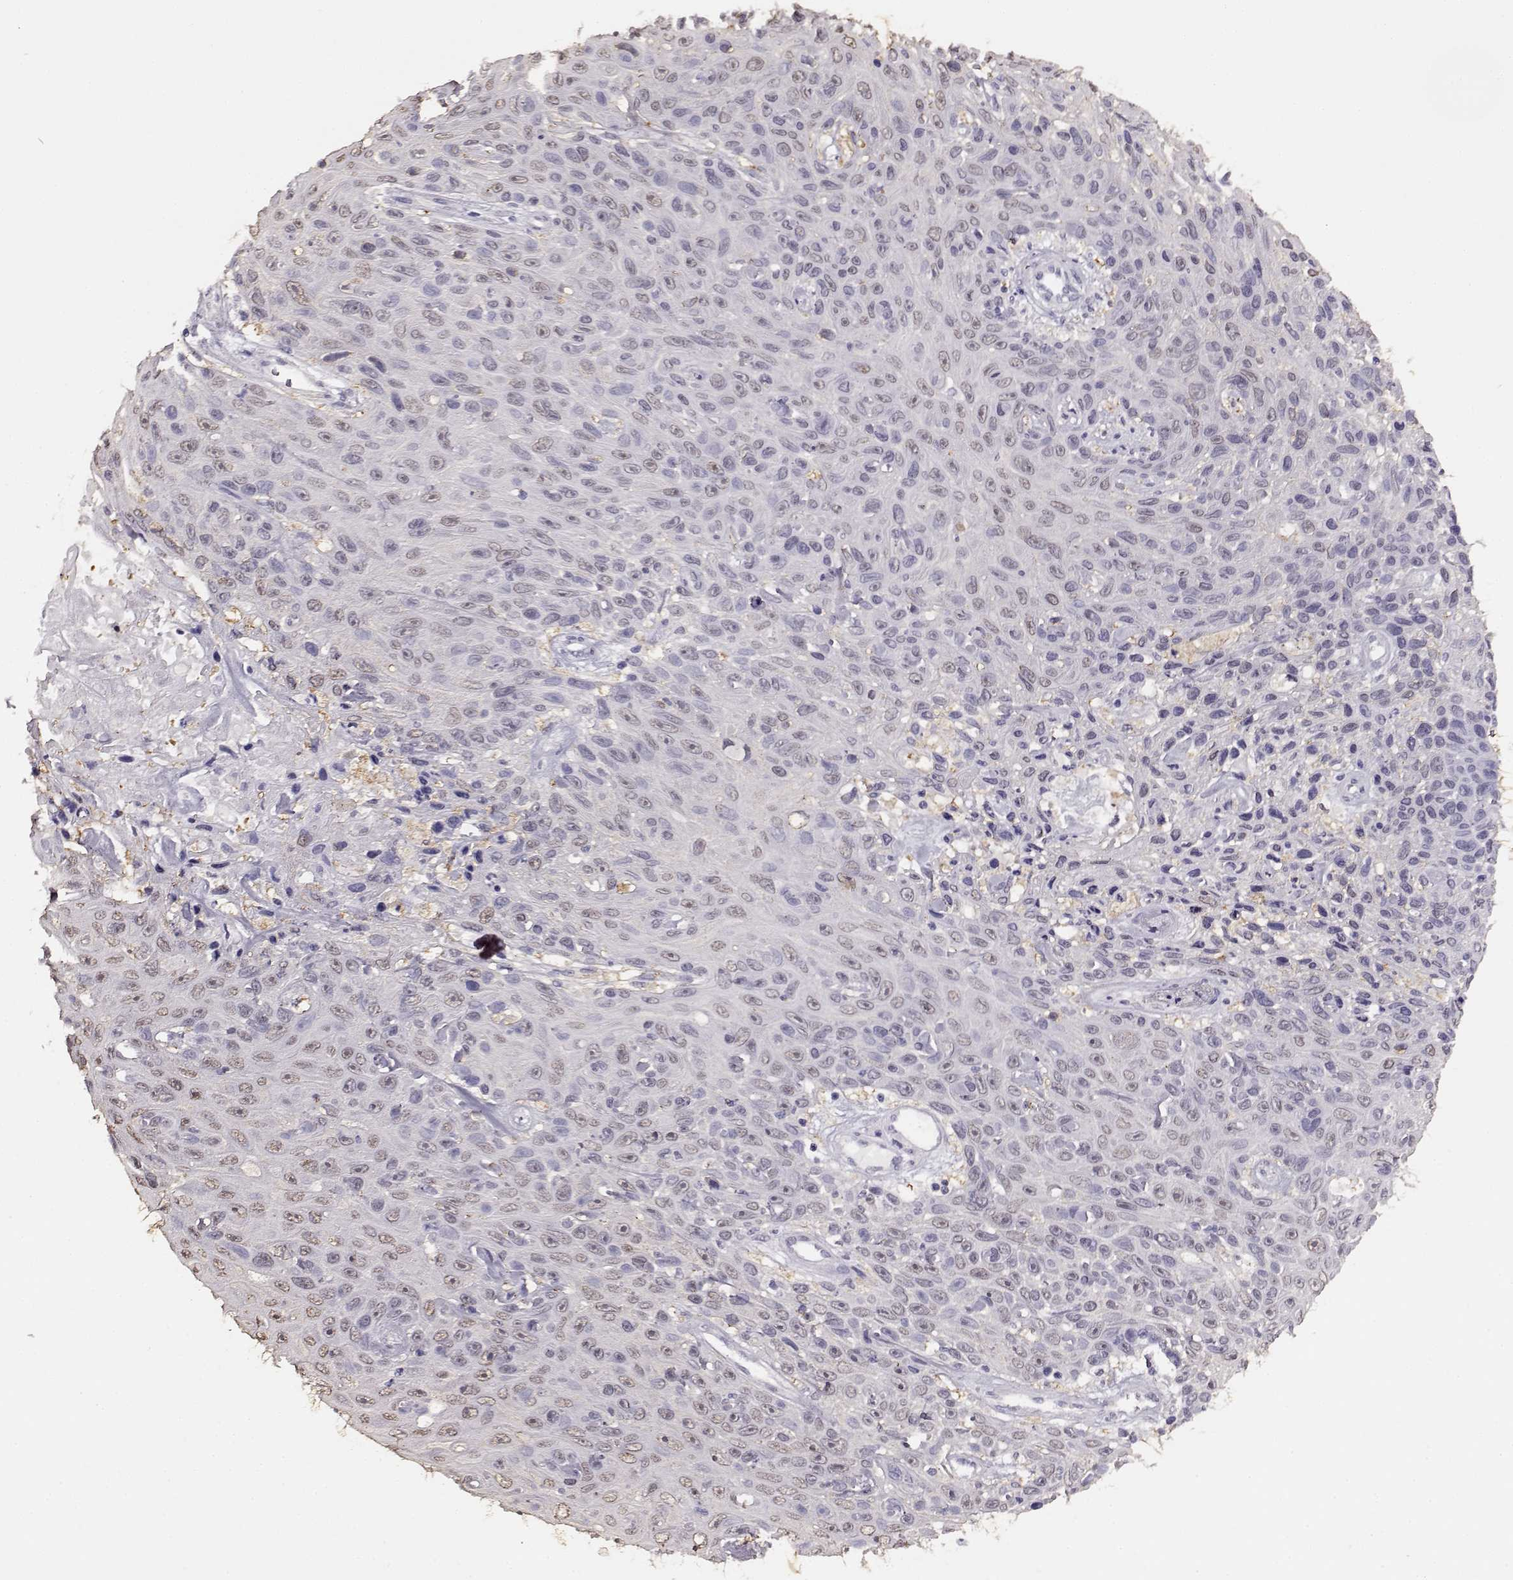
{"staining": {"intensity": "weak", "quantity": "25%-75%", "location": "nuclear"}, "tissue": "skin cancer", "cell_type": "Tumor cells", "image_type": "cancer", "snomed": [{"axis": "morphology", "description": "Squamous cell carcinoma, NOS"}, {"axis": "topography", "description": "Skin"}], "caption": "A micrograph of human skin cancer stained for a protein reveals weak nuclear brown staining in tumor cells.", "gene": "RP1L1", "patient": {"sex": "male", "age": 82}}